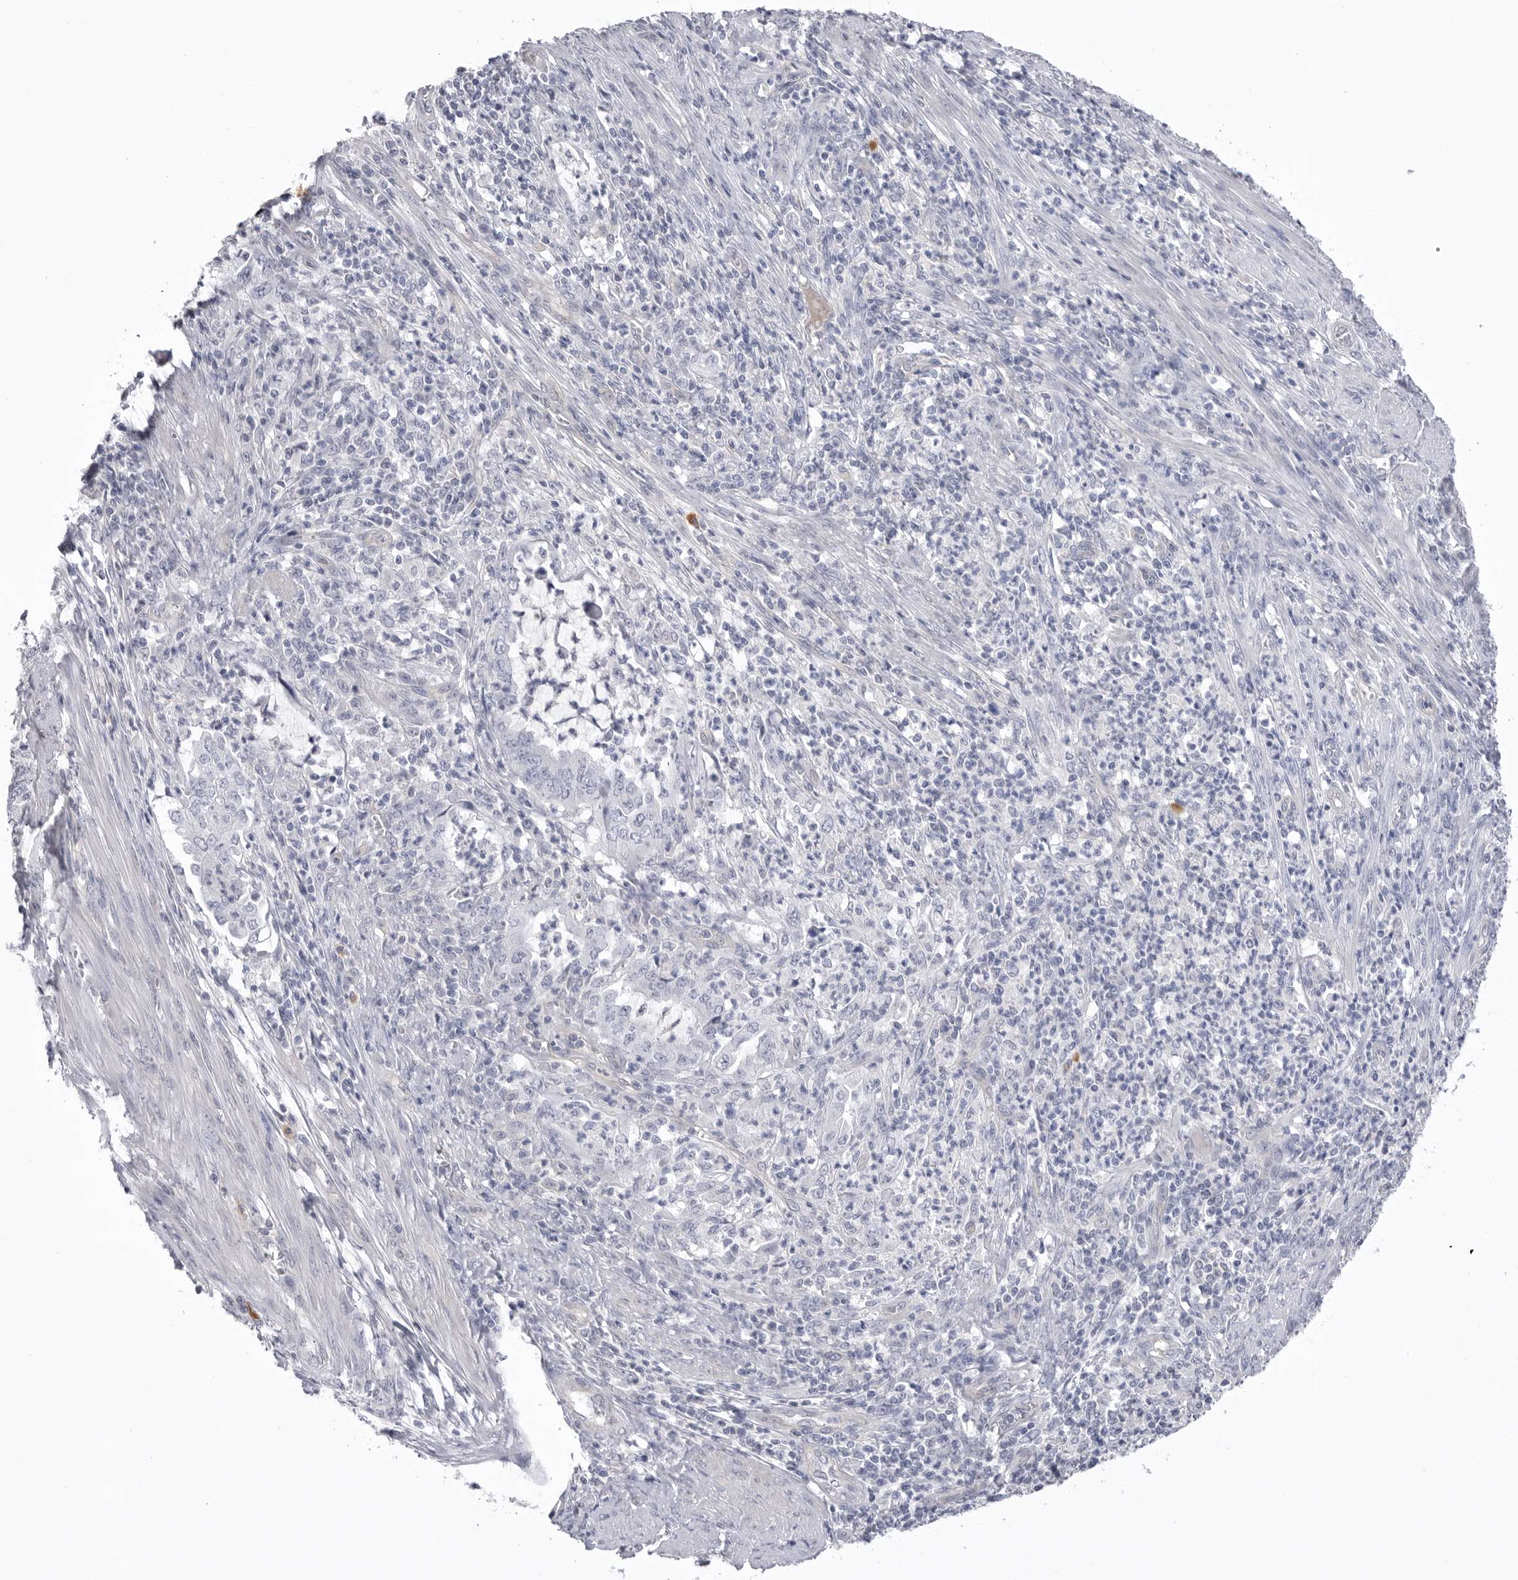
{"staining": {"intensity": "negative", "quantity": "none", "location": "none"}, "tissue": "endometrial cancer", "cell_type": "Tumor cells", "image_type": "cancer", "snomed": [{"axis": "morphology", "description": "Adenocarcinoma, NOS"}, {"axis": "topography", "description": "Endometrium"}], "caption": "Immunohistochemistry (IHC) micrograph of endometrial cancer (adenocarcinoma) stained for a protein (brown), which displays no positivity in tumor cells. (Immunohistochemistry, brightfield microscopy, high magnification).", "gene": "DLGAP3", "patient": {"sex": "female", "age": 49}}